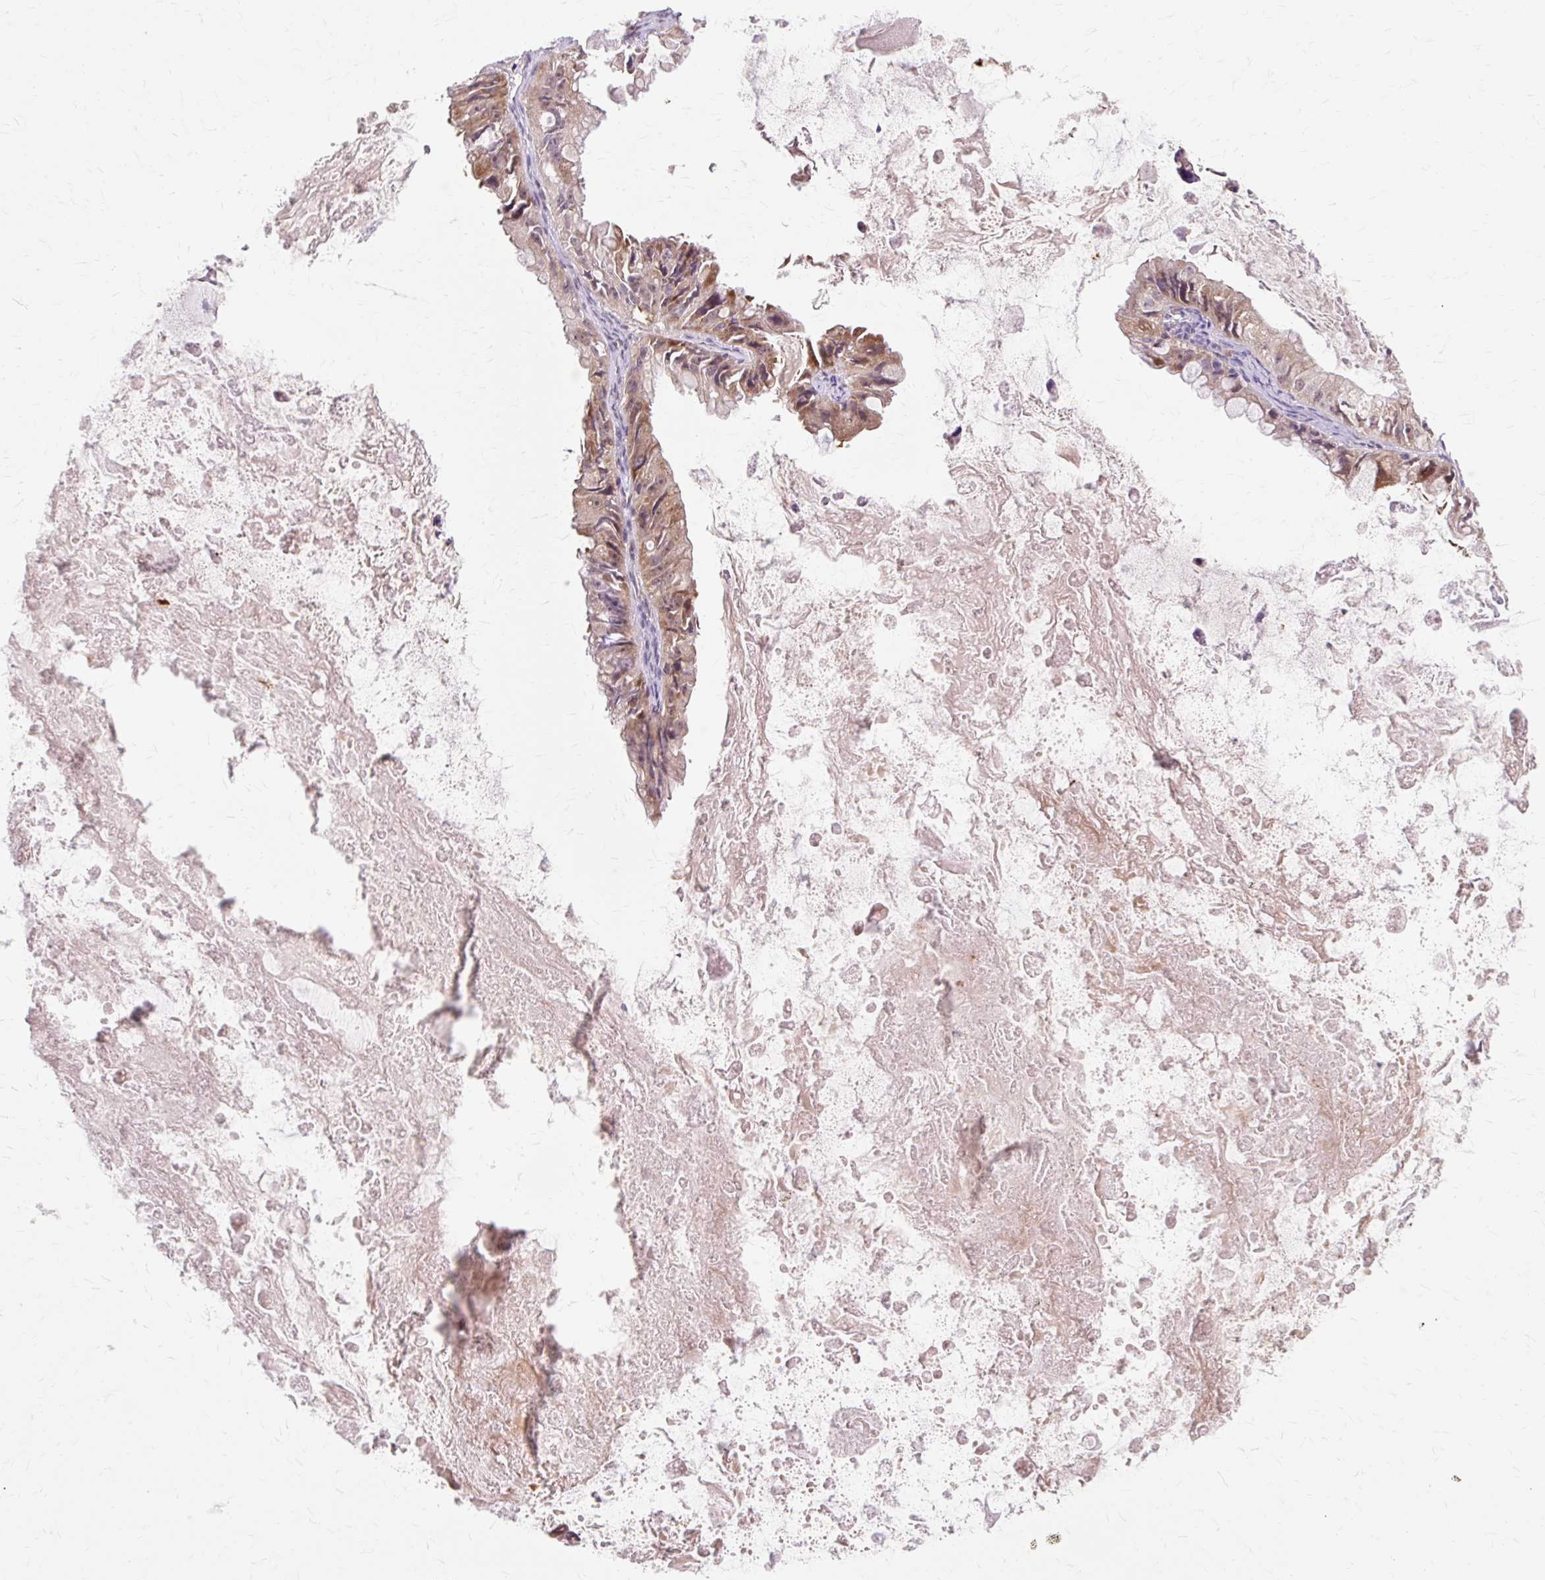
{"staining": {"intensity": "moderate", "quantity": ">75%", "location": "cytoplasmic/membranous"}, "tissue": "ovarian cancer", "cell_type": "Tumor cells", "image_type": "cancer", "snomed": [{"axis": "morphology", "description": "Cystadenocarcinoma, mucinous, NOS"}, {"axis": "topography", "description": "Ovary"}], "caption": "A high-resolution image shows immunohistochemistry (IHC) staining of mucinous cystadenocarcinoma (ovarian), which displays moderate cytoplasmic/membranous expression in about >75% of tumor cells. The staining was performed using DAB to visualize the protein expression in brown, while the nuclei were stained in blue with hematoxylin (Magnification: 20x).", "gene": "GEMIN2", "patient": {"sex": "female", "age": 61}}